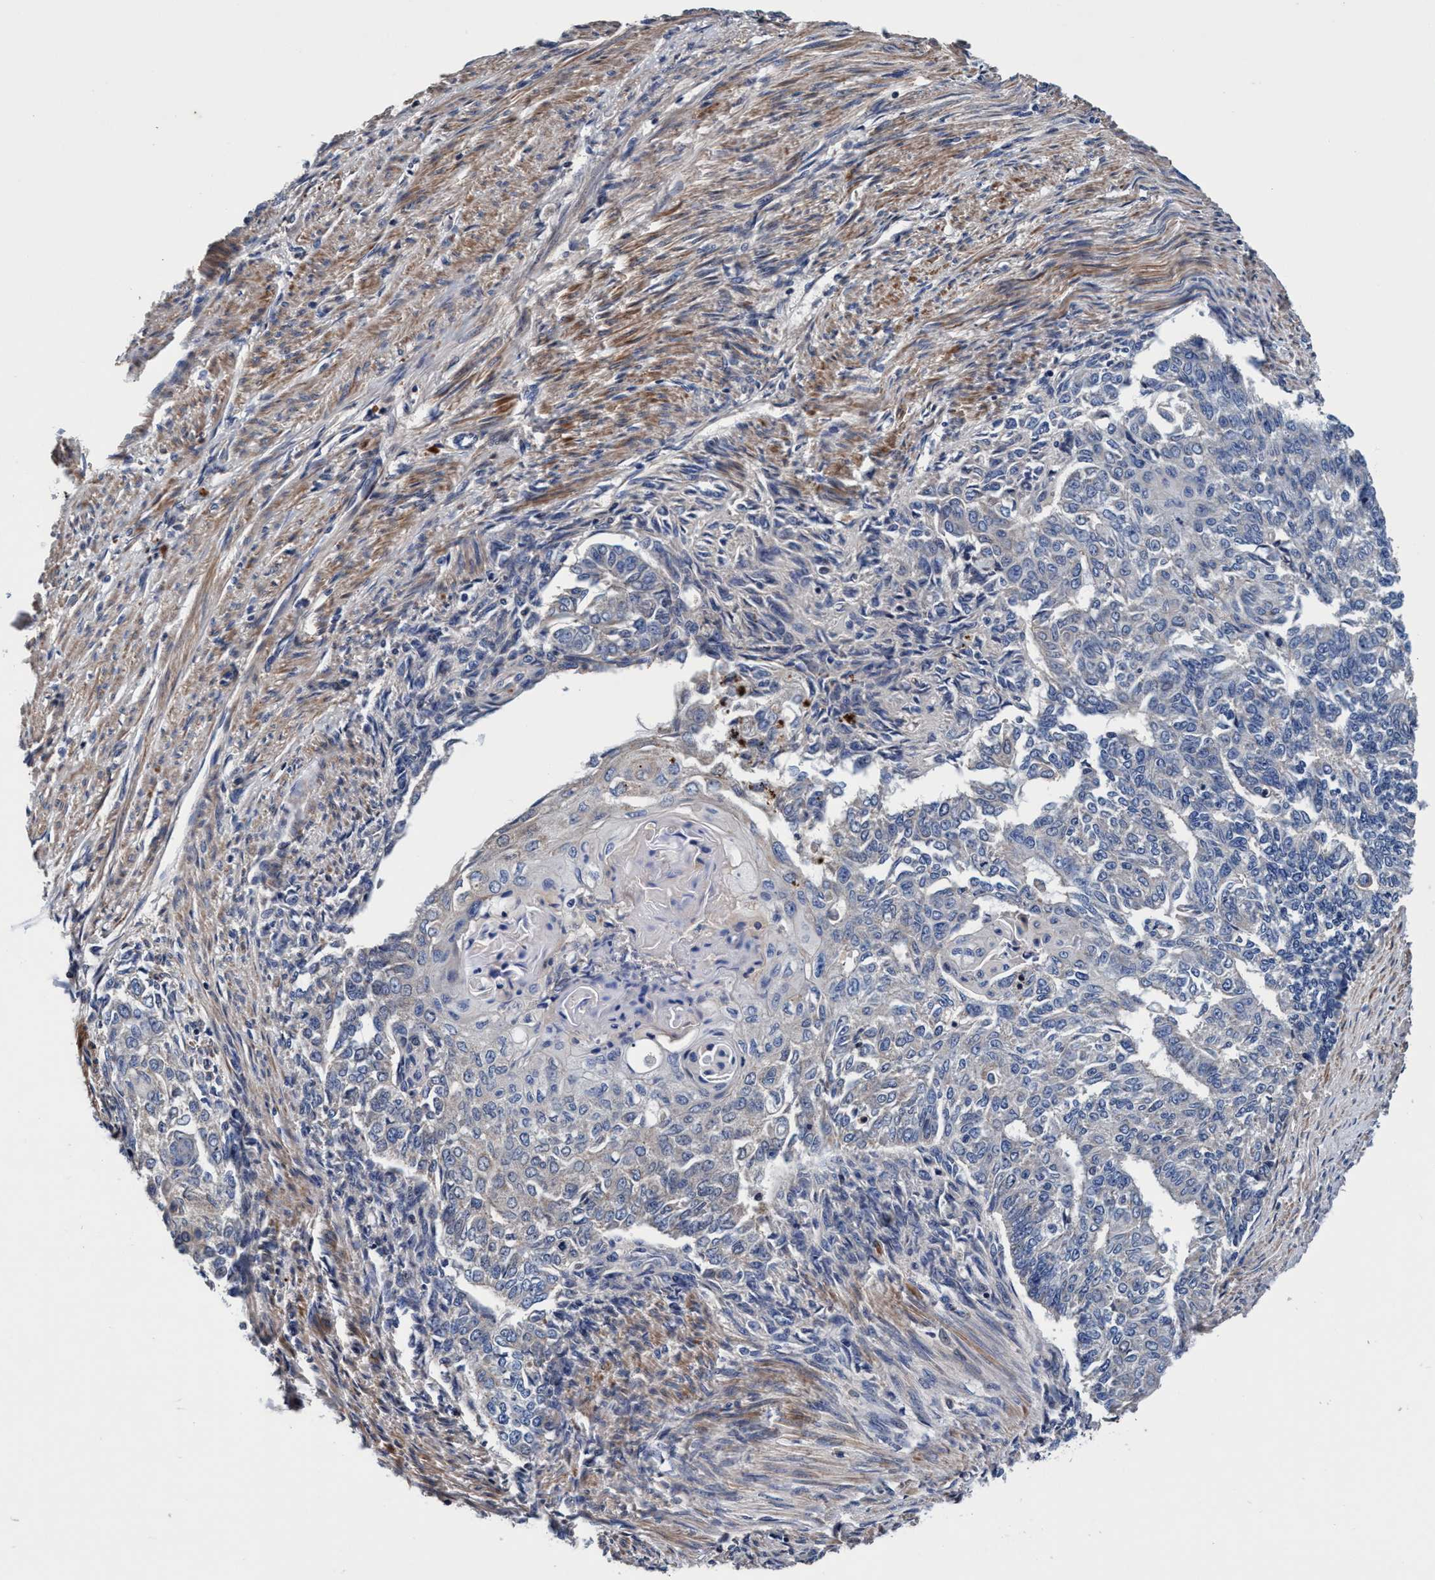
{"staining": {"intensity": "negative", "quantity": "none", "location": "none"}, "tissue": "endometrial cancer", "cell_type": "Tumor cells", "image_type": "cancer", "snomed": [{"axis": "morphology", "description": "Adenocarcinoma, NOS"}, {"axis": "topography", "description": "Endometrium"}], "caption": "An IHC photomicrograph of endometrial cancer is shown. There is no staining in tumor cells of endometrial cancer.", "gene": "RNF208", "patient": {"sex": "female", "age": 32}}